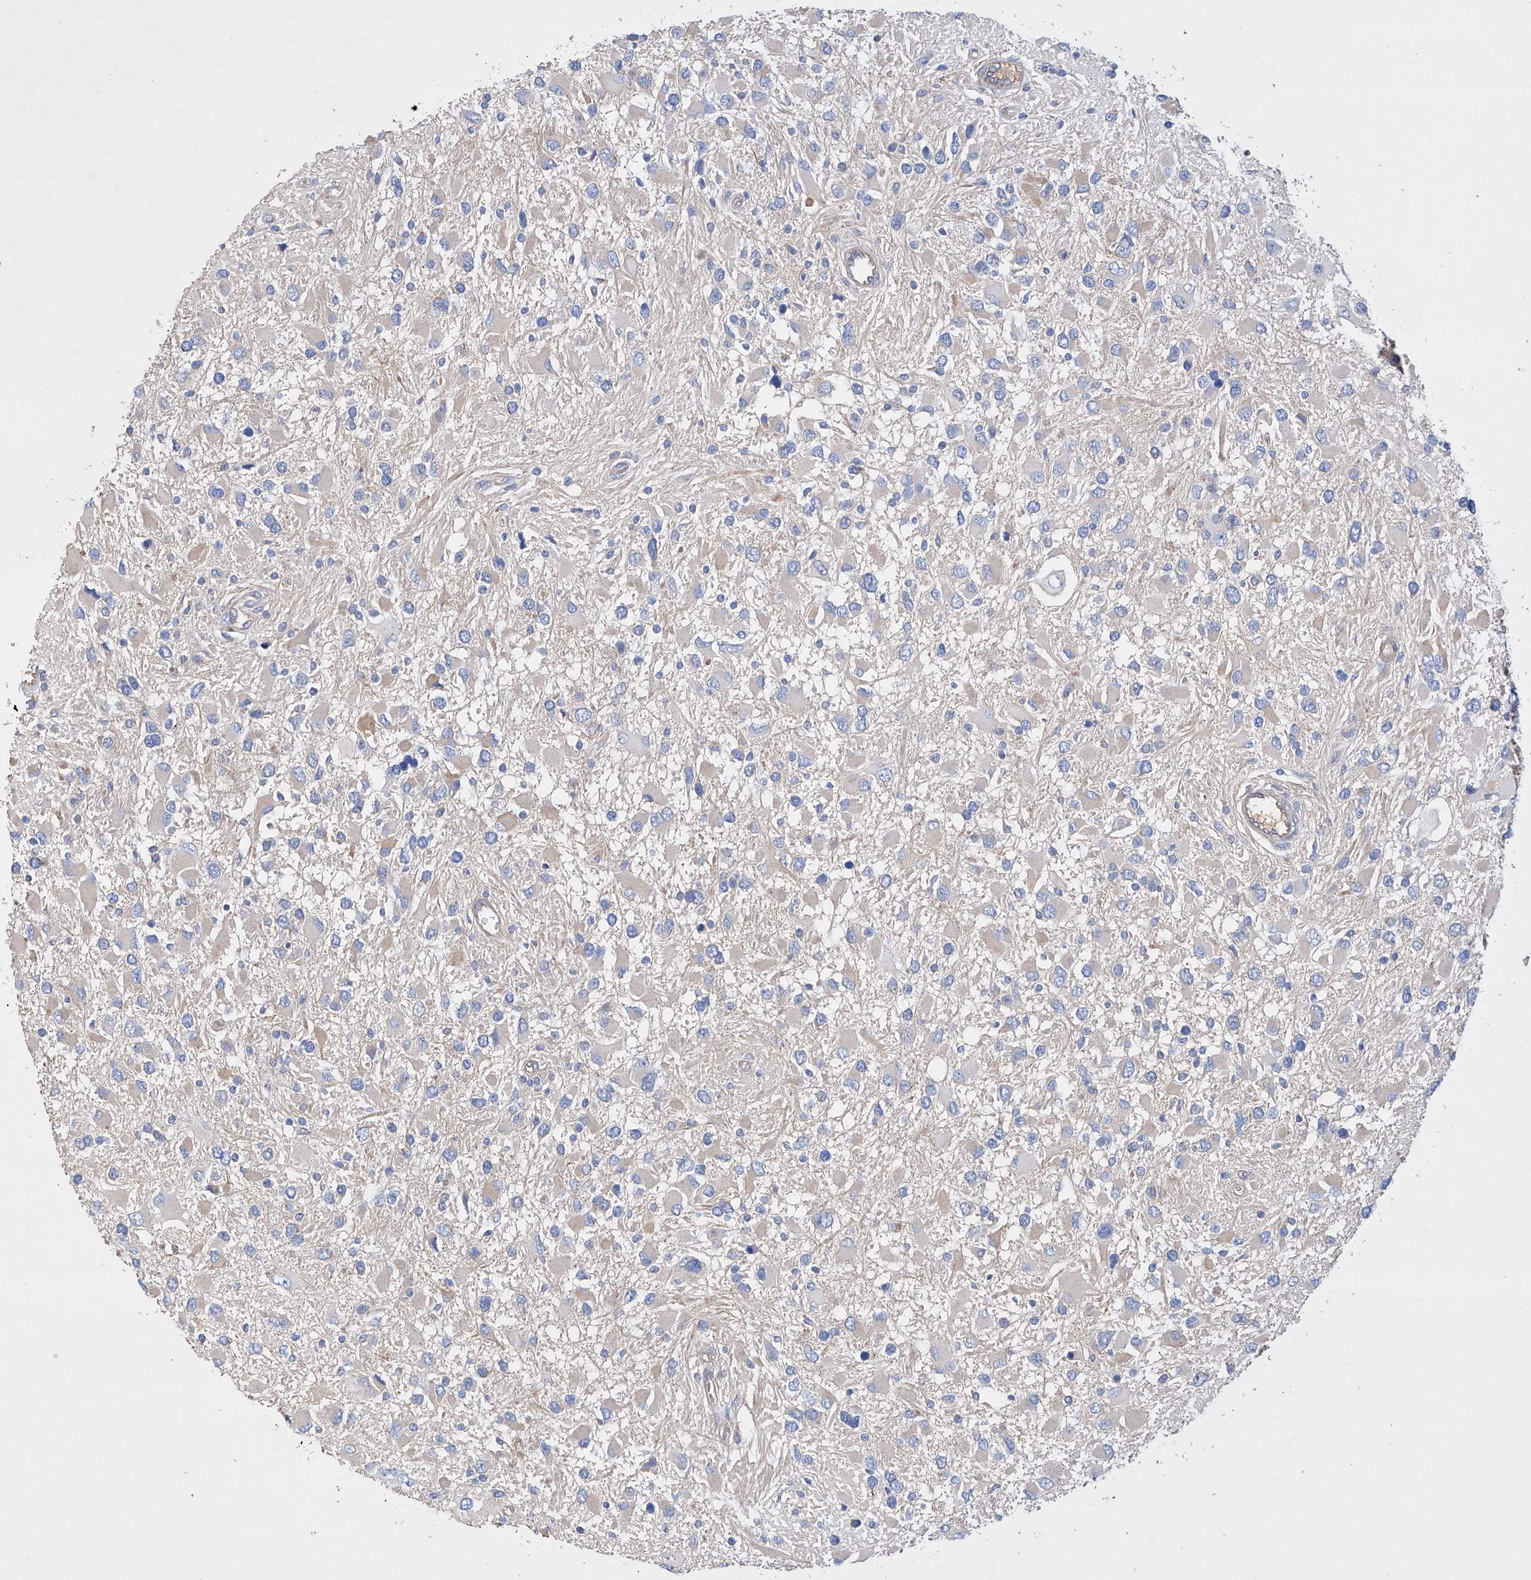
{"staining": {"intensity": "negative", "quantity": "none", "location": "none"}, "tissue": "glioma", "cell_type": "Tumor cells", "image_type": "cancer", "snomed": [{"axis": "morphology", "description": "Glioma, malignant, High grade"}, {"axis": "topography", "description": "Brain"}], "caption": "Micrograph shows no protein expression in tumor cells of glioma tissue.", "gene": "AFG1L", "patient": {"sex": "male", "age": 53}}